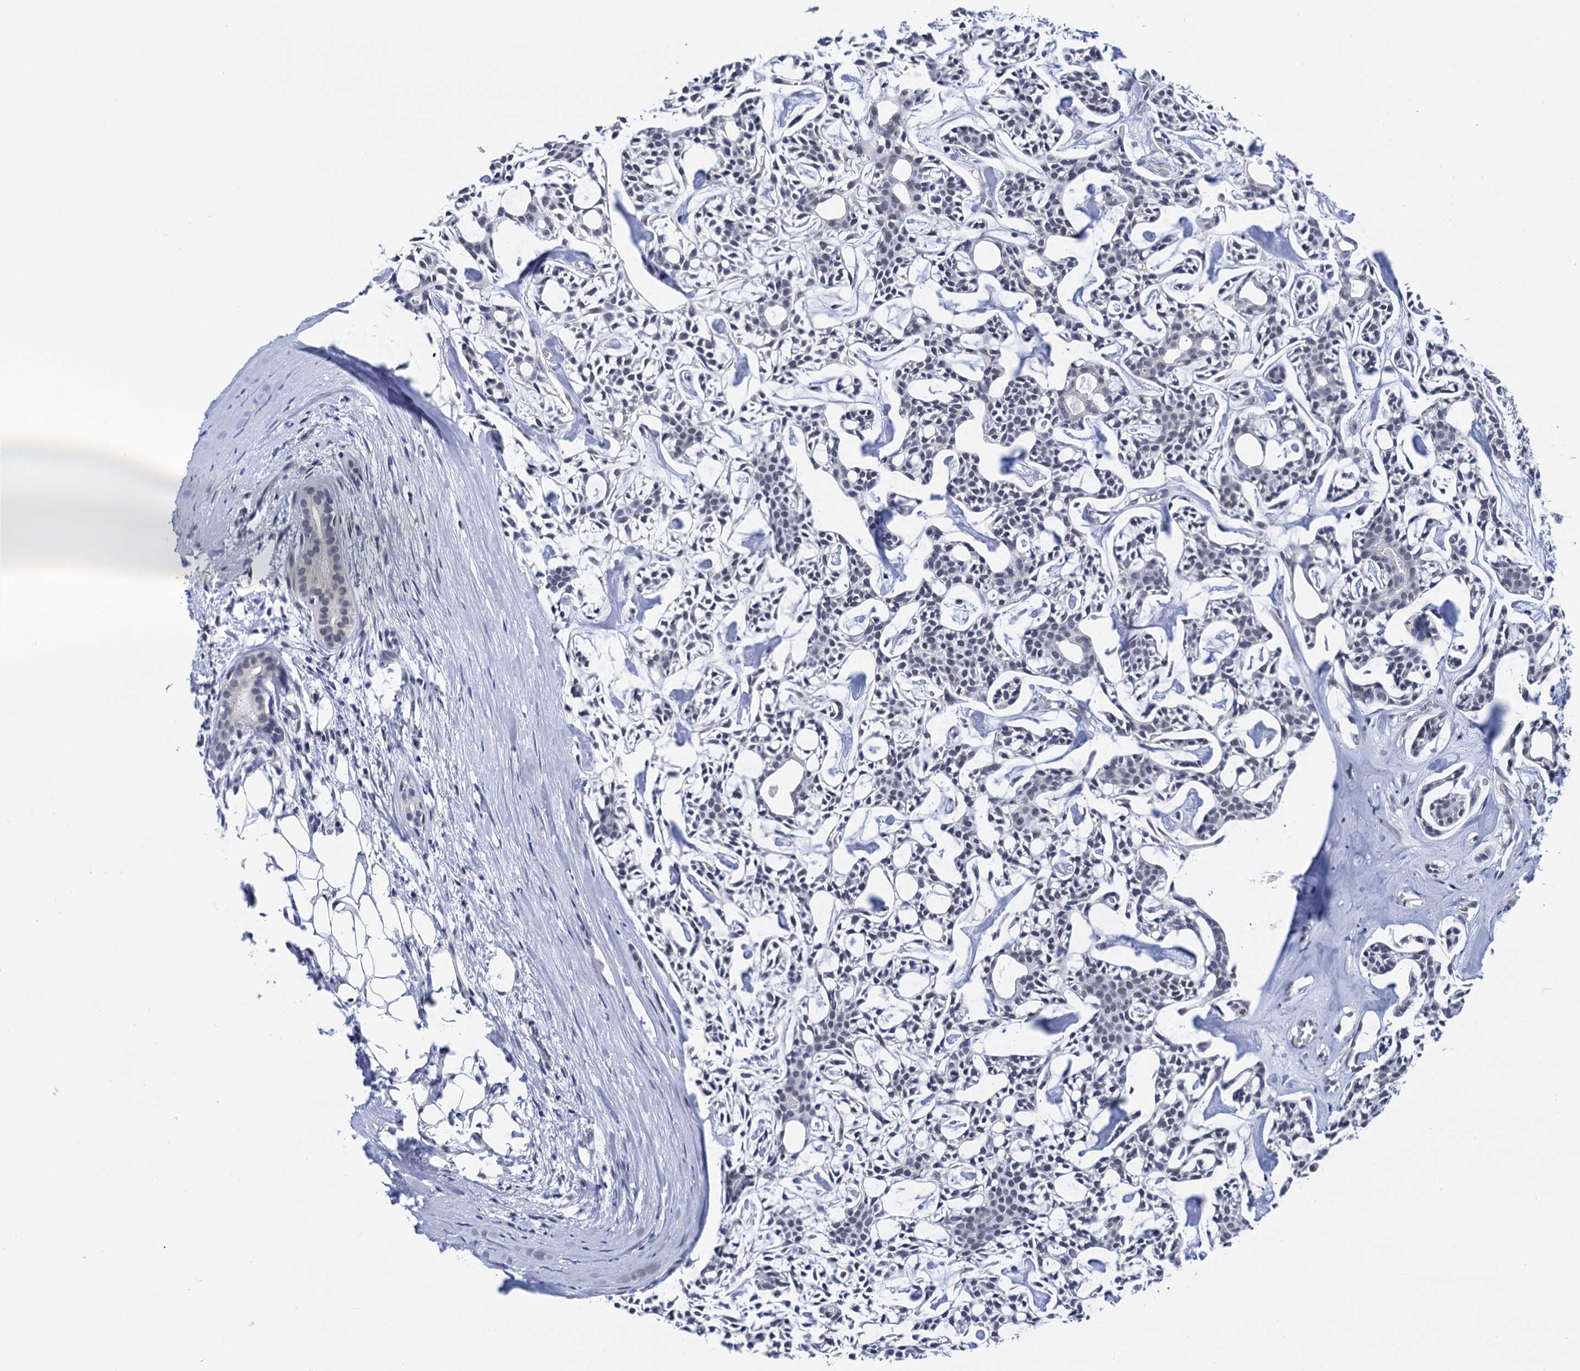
{"staining": {"intensity": "negative", "quantity": "none", "location": "none"}, "tissue": "head and neck cancer", "cell_type": "Tumor cells", "image_type": "cancer", "snomed": [{"axis": "morphology", "description": "Adenocarcinoma, NOS"}, {"axis": "topography", "description": "Salivary gland"}, {"axis": "topography", "description": "Head-Neck"}], "caption": "There is no significant staining in tumor cells of adenocarcinoma (head and neck).", "gene": "C16orf87", "patient": {"sex": "male", "age": 55}}